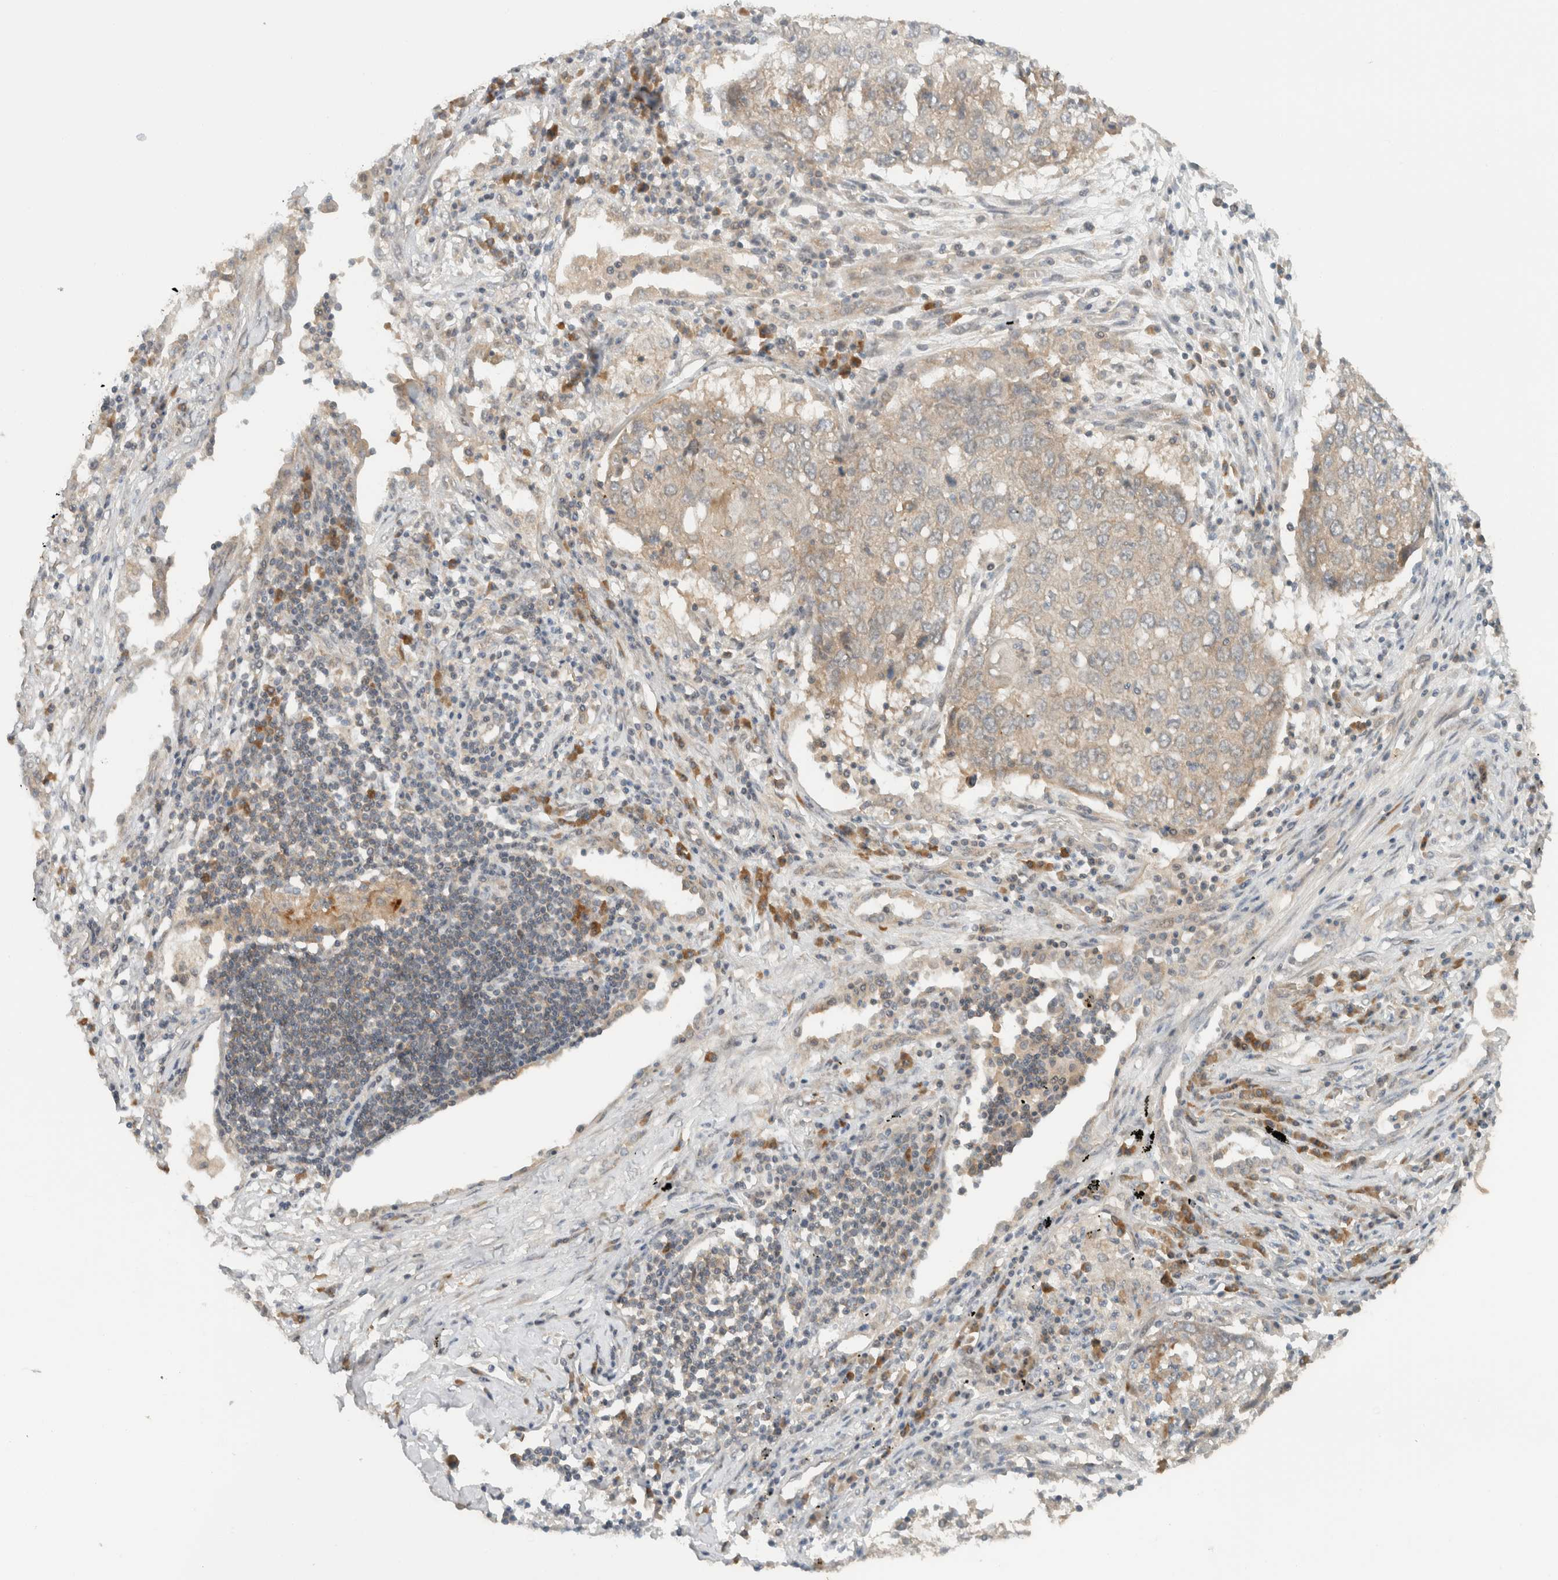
{"staining": {"intensity": "weak", "quantity": ">75%", "location": "cytoplasmic/membranous"}, "tissue": "lung cancer", "cell_type": "Tumor cells", "image_type": "cancer", "snomed": [{"axis": "morphology", "description": "Squamous cell carcinoma, NOS"}, {"axis": "topography", "description": "Lung"}], "caption": "Weak cytoplasmic/membranous staining for a protein is seen in about >75% of tumor cells of squamous cell carcinoma (lung) using immunohistochemistry (IHC).", "gene": "ARFGEF2", "patient": {"sex": "female", "age": 63}}